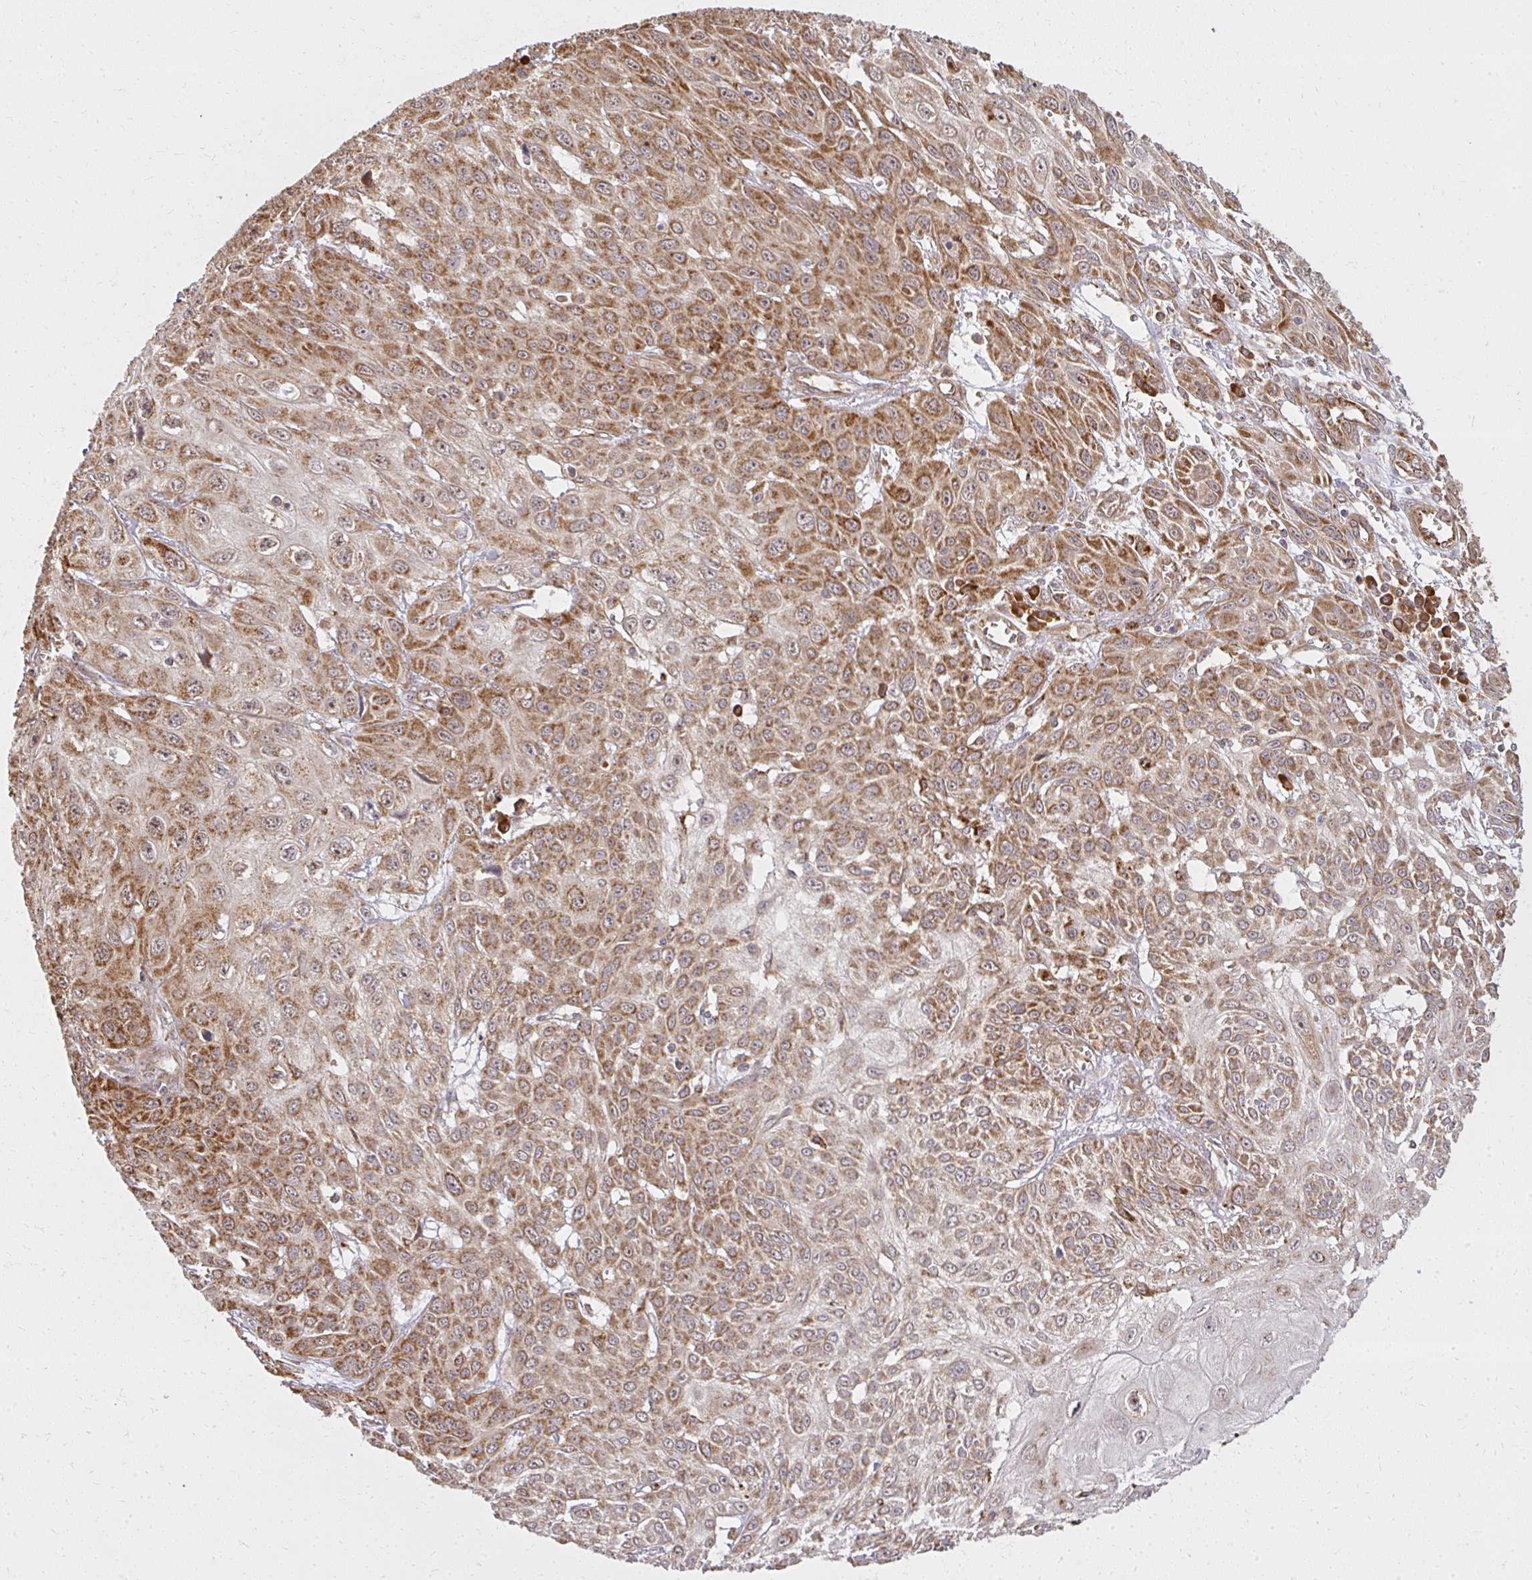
{"staining": {"intensity": "moderate", "quantity": ">75%", "location": "cytoplasmic/membranous"}, "tissue": "skin cancer", "cell_type": "Tumor cells", "image_type": "cancer", "snomed": [{"axis": "morphology", "description": "Squamous cell carcinoma, NOS"}, {"axis": "topography", "description": "Skin"}, {"axis": "topography", "description": "Vulva"}], "caption": "Protein analysis of skin cancer (squamous cell carcinoma) tissue reveals moderate cytoplasmic/membranous staining in approximately >75% of tumor cells. (DAB (3,3'-diaminobenzidine) = brown stain, brightfield microscopy at high magnification).", "gene": "GNS", "patient": {"sex": "female", "age": 71}}